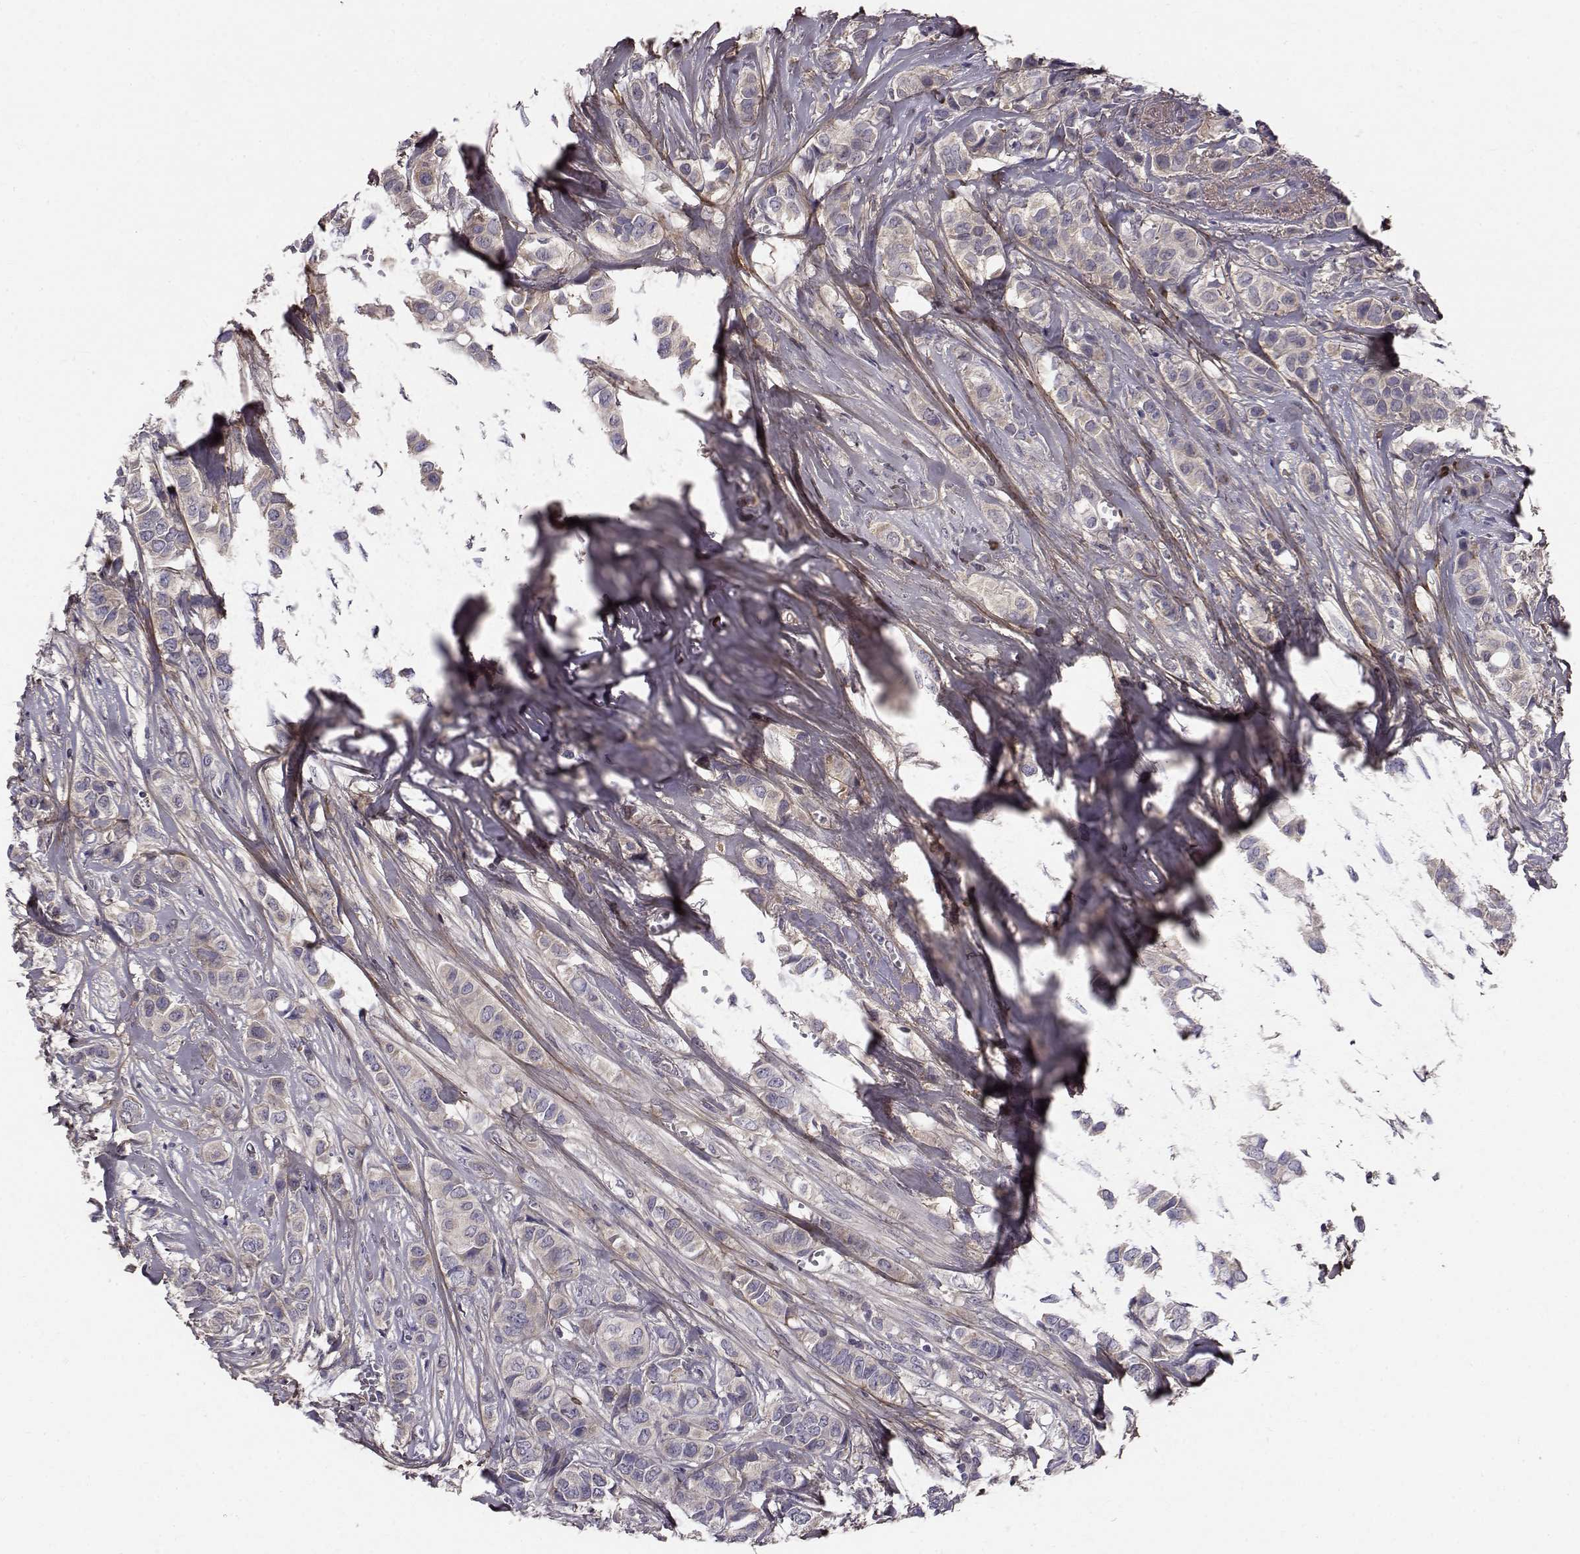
{"staining": {"intensity": "weak", "quantity": "<25%", "location": "cytoplasmic/membranous"}, "tissue": "breast cancer", "cell_type": "Tumor cells", "image_type": "cancer", "snomed": [{"axis": "morphology", "description": "Duct carcinoma"}, {"axis": "topography", "description": "Breast"}], "caption": "DAB (3,3'-diaminobenzidine) immunohistochemical staining of breast infiltrating ductal carcinoma exhibits no significant expression in tumor cells.", "gene": "PEX5L", "patient": {"sex": "female", "age": 85}}